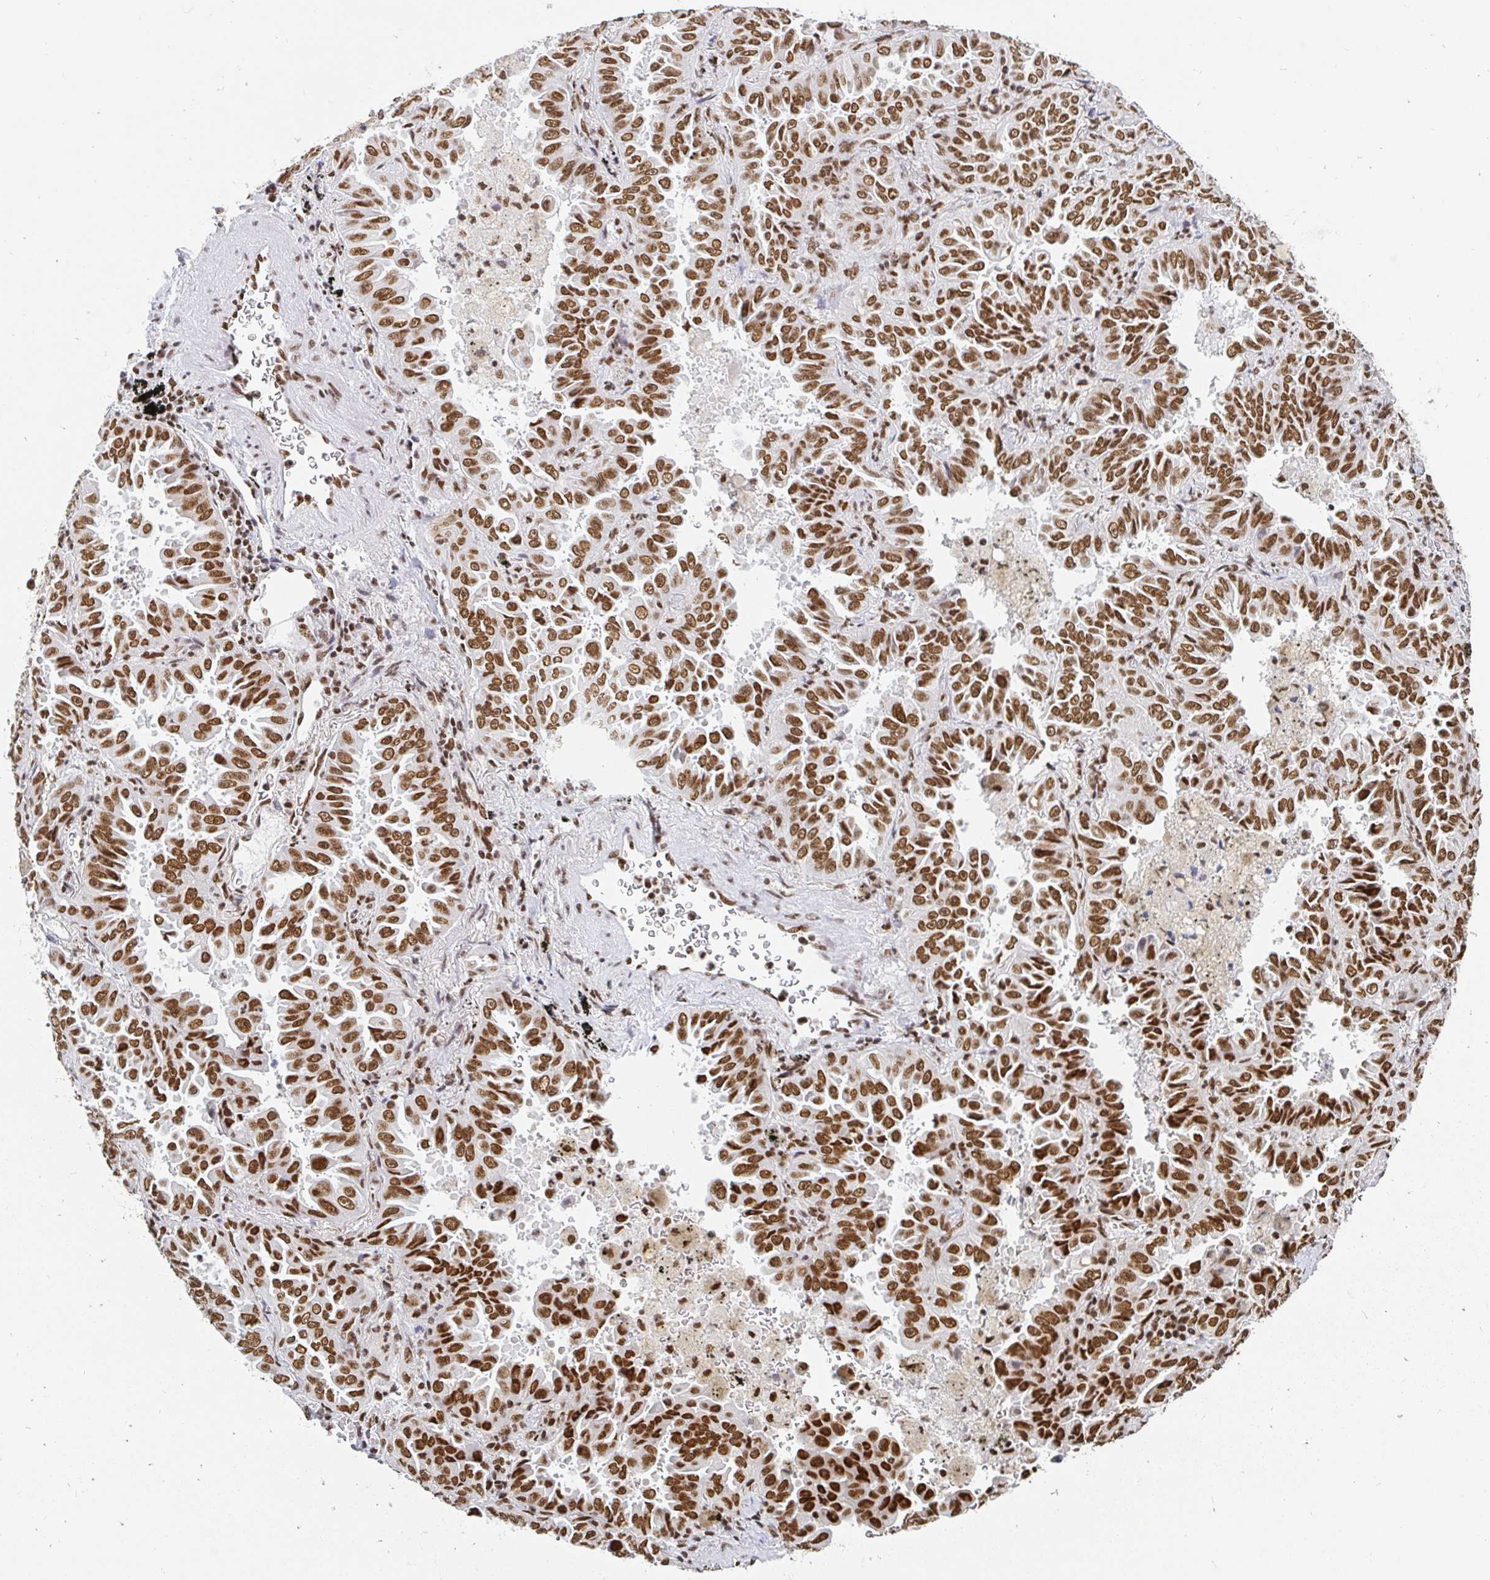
{"staining": {"intensity": "strong", "quantity": ">75%", "location": "nuclear"}, "tissue": "lung cancer", "cell_type": "Tumor cells", "image_type": "cancer", "snomed": [{"axis": "morphology", "description": "Adenocarcinoma, NOS"}, {"axis": "topography", "description": "Lung"}], "caption": "Immunohistochemical staining of human lung cancer demonstrates high levels of strong nuclear protein positivity in approximately >75% of tumor cells. (Brightfield microscopy of DAB IHC at high magnification).", "gene": "RBMX", "patient": {"sex": "female", "age": 52}}